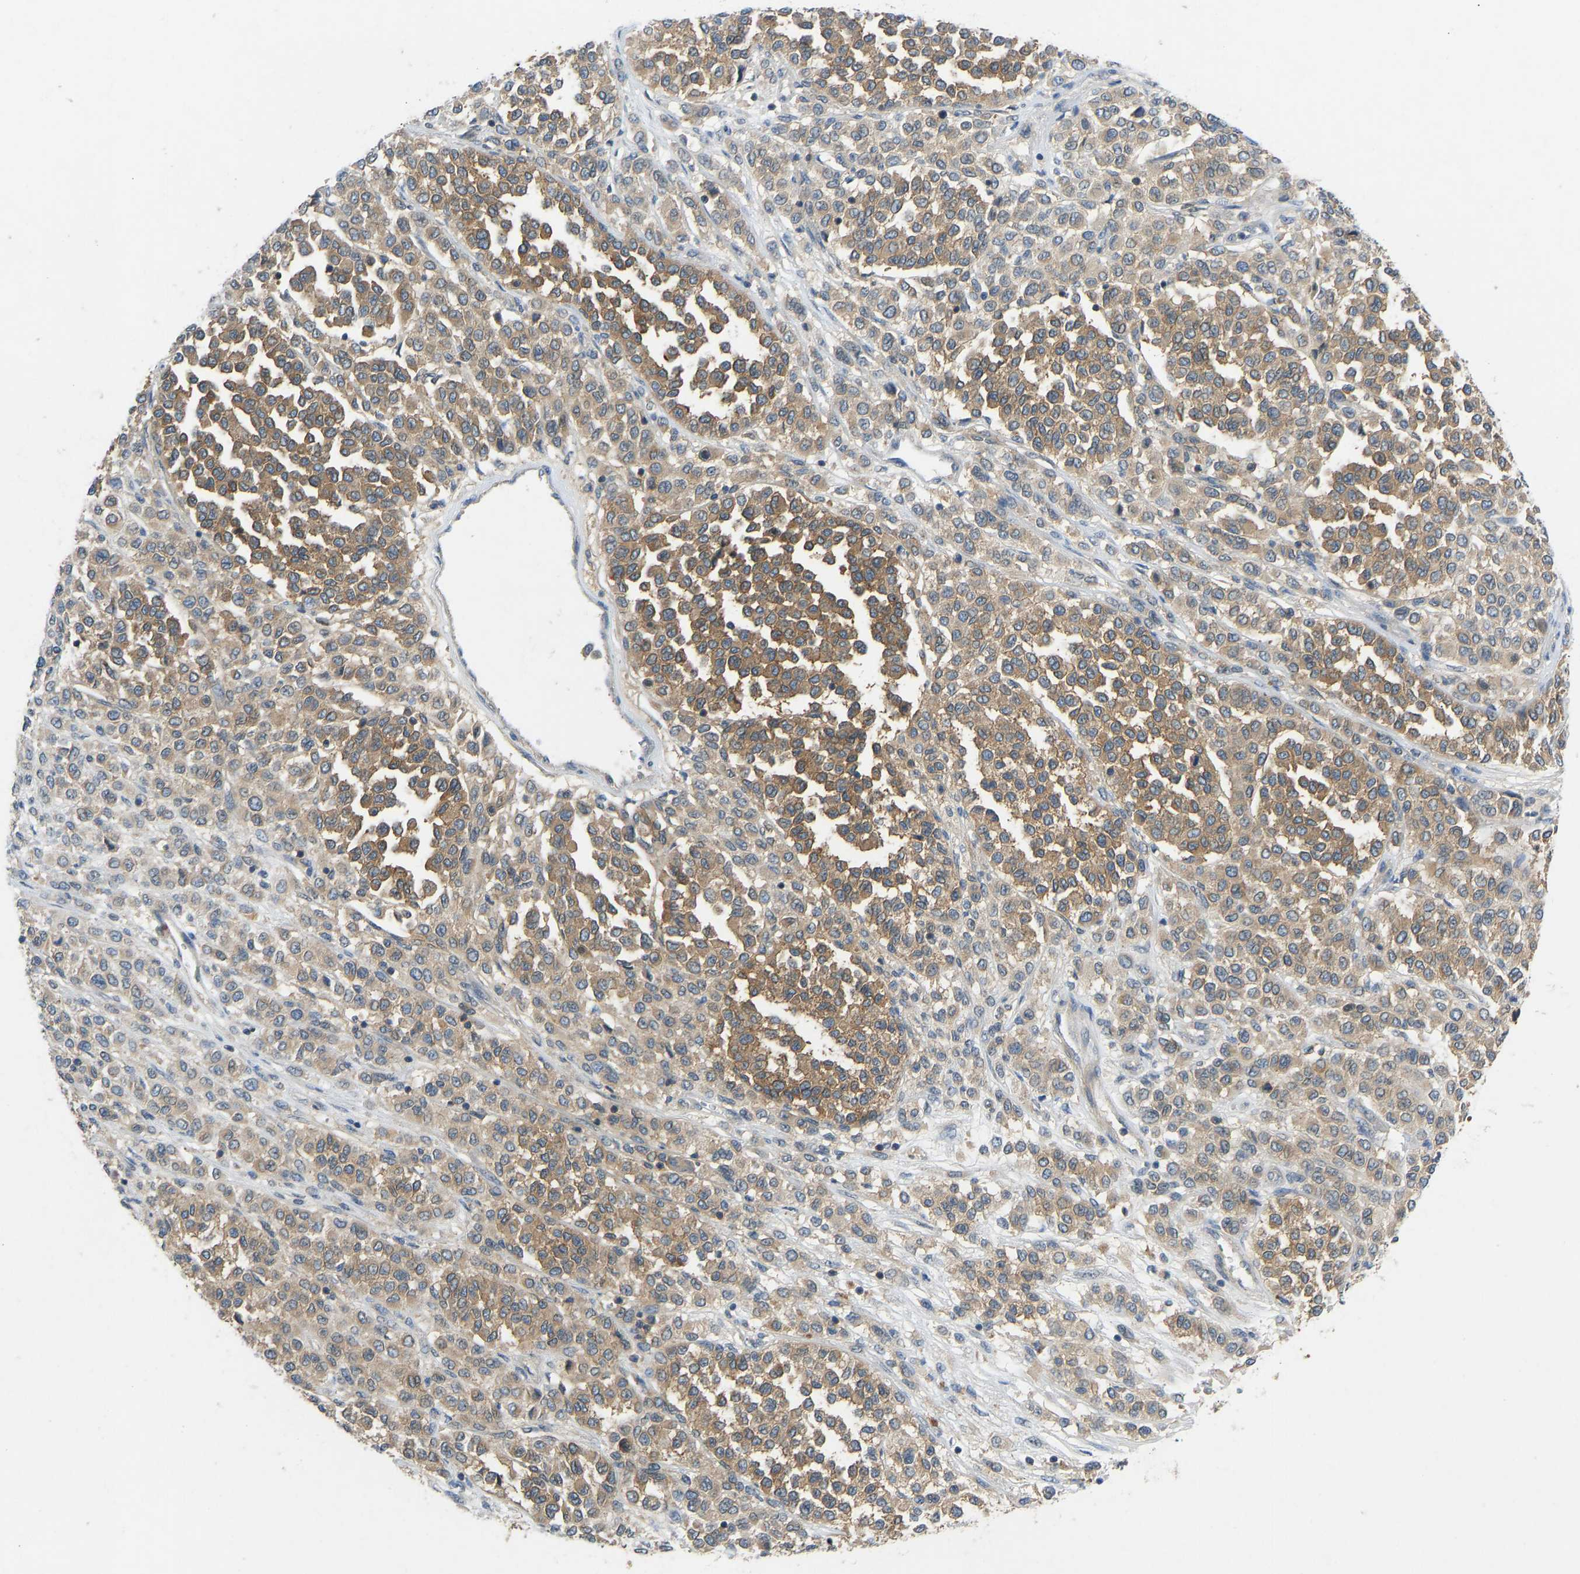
{"staining": {"intensity": "moderate", "quantity": ">75%", "location": "cytoplasmic/membranous"}, "tissue": "melanoma", "cell_type": "Tumor cells", "image_type": "cancer", "snomed": [{"axis": "morphology", "description": "Malignant melanoma, Metastatic site"}, {"axis": "topography", "description": "Pancreas"}], "caption": "Immunohistochemistry of human malignant melanoma (metastatic site) exhibits medium levels of moderate cytoplasmic/membranous positivity in about >75% of tumor cells. (DAB IHC with brightfield microscopy, high magnification).", "gene": "NDRG3", "patient": {"sex": "female", "age": 30}}